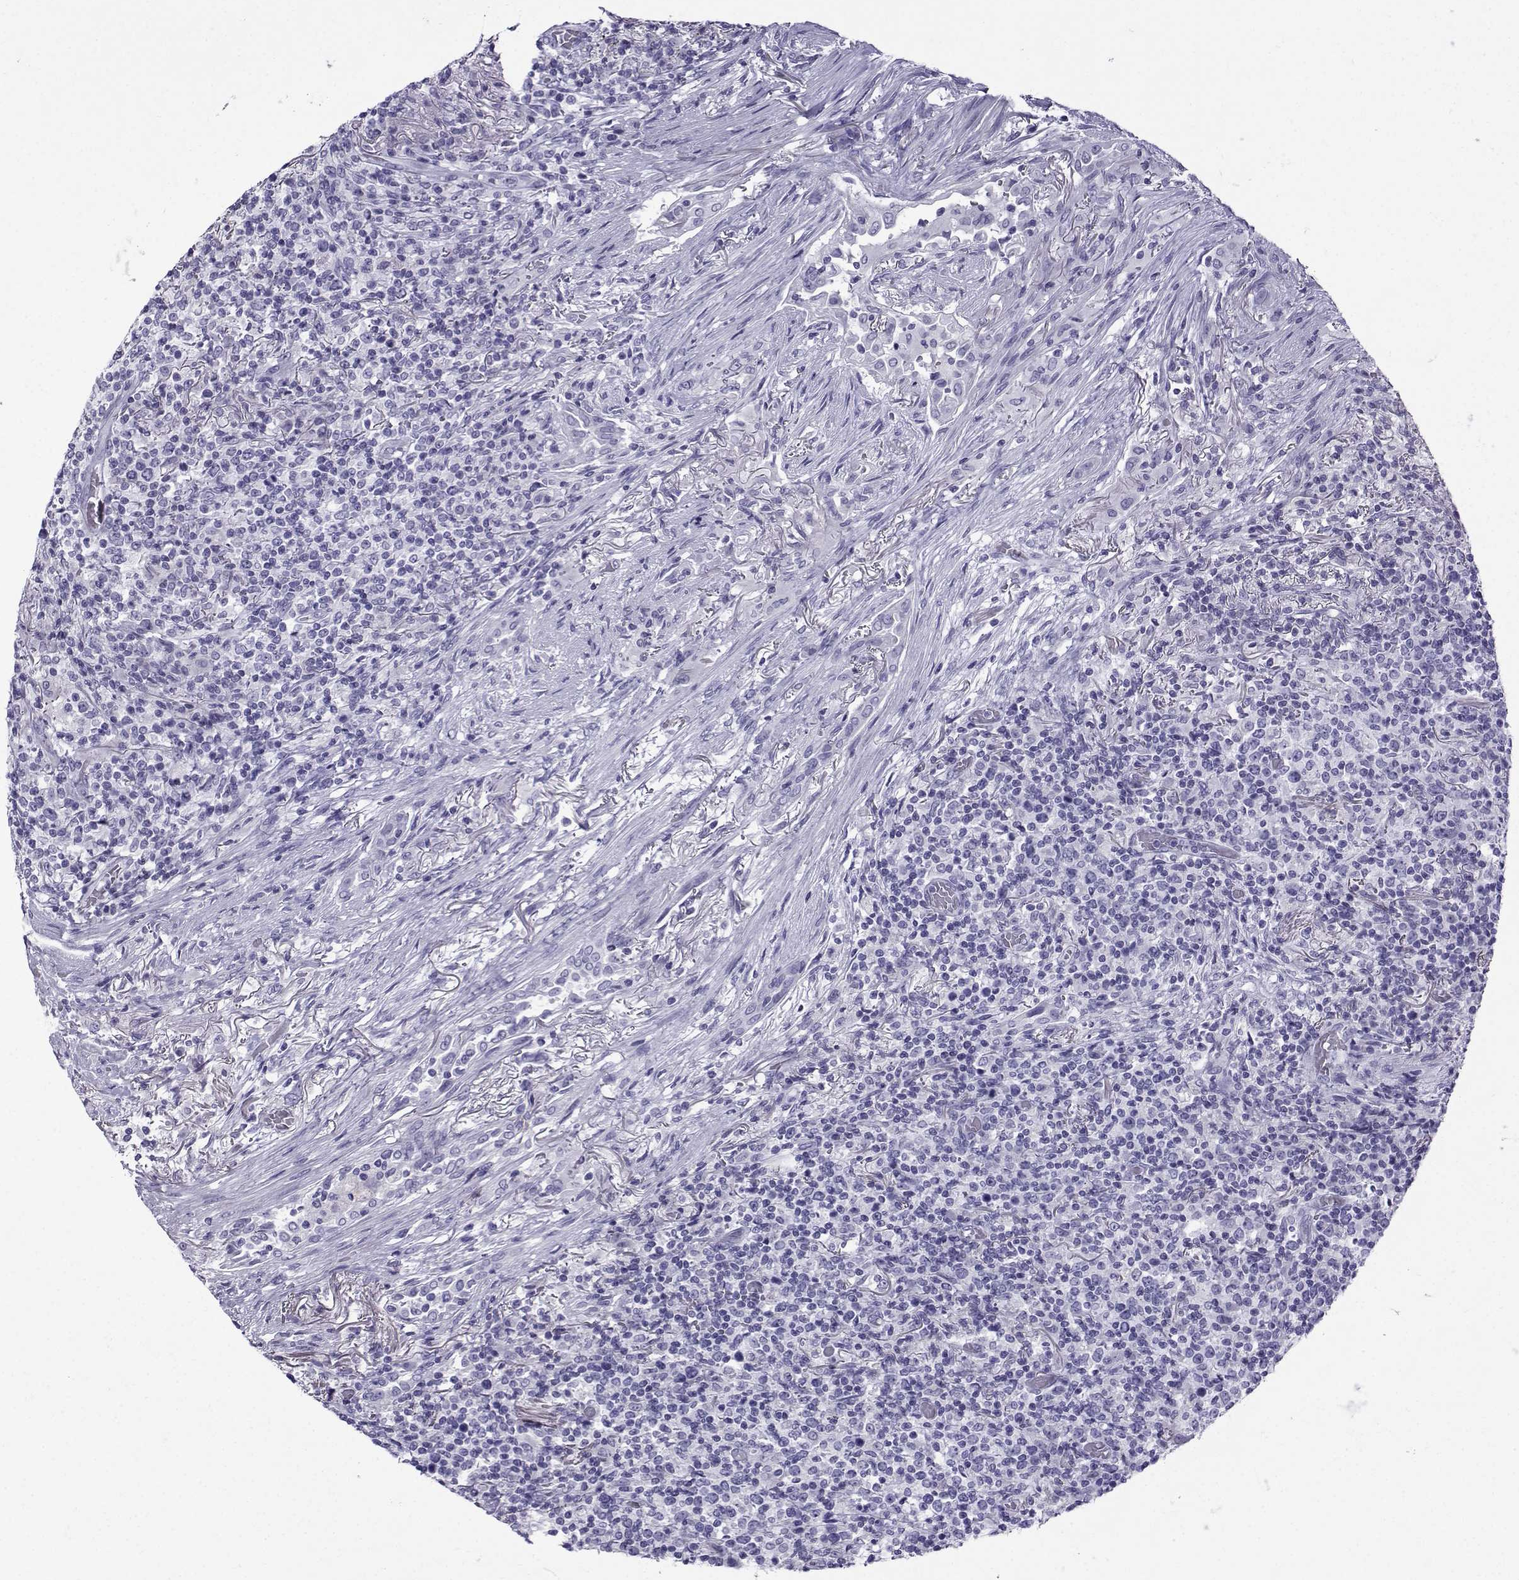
{"staining": {"intensity": "negative", "quantity": "none", "location": "none"}, "tissue": "lymphoma", "cell_type": "Tumor cells", "image_type": "cancer", "snomed": [{"axis": "morphology", "description": "Malignant lymphoma, non-Hodgkin's type, High grade"}, {"axis": "topography", "description": "Lung"}], "caption": "This is an IHC photomicrograph of high-grade malignant lymphoma, non-Hodgkin's type. There is no positivity in tumor cells.", "gene": "CRYBB1", "patient": {"sex": "male", "age": 79}}